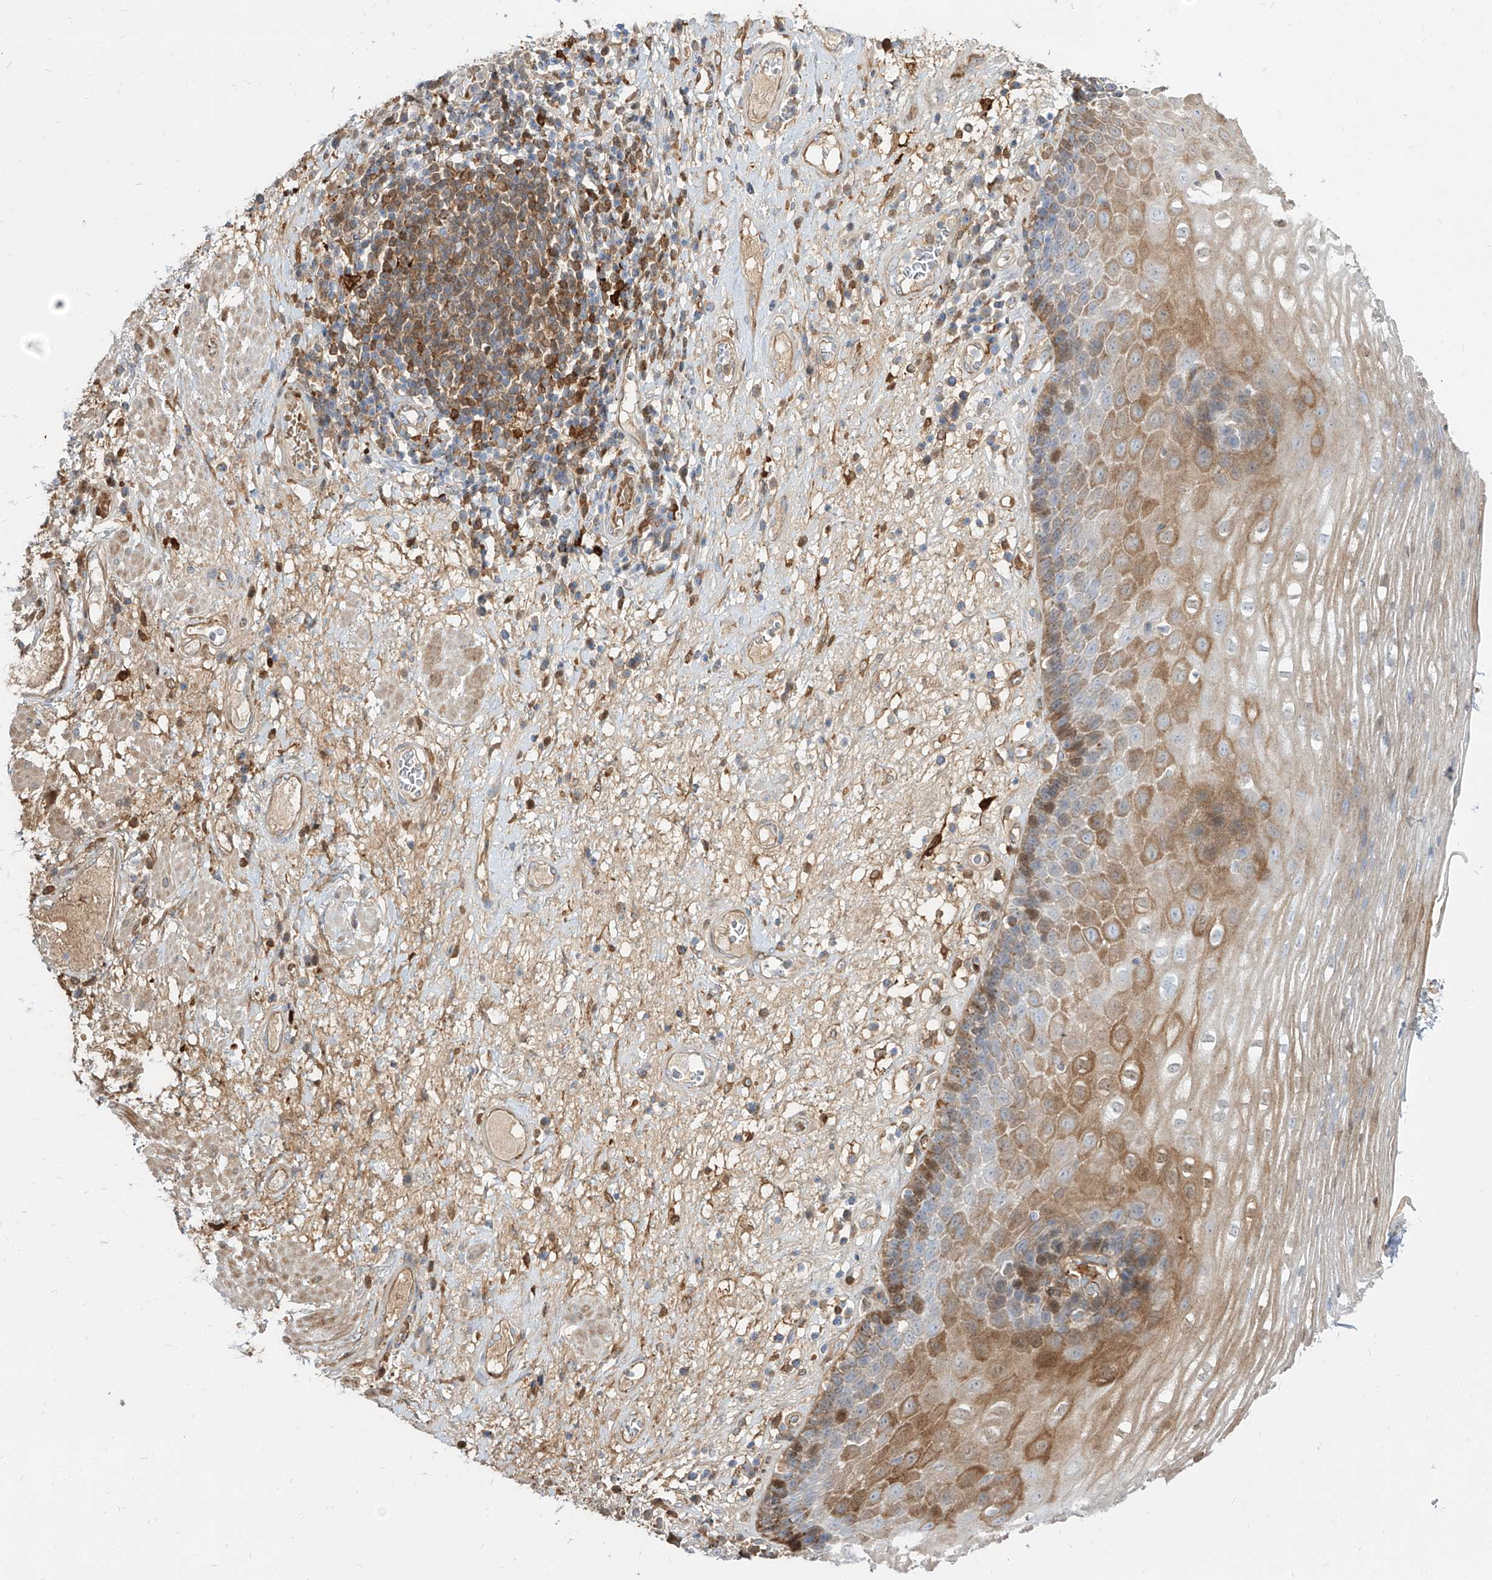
{"staining": {"intensity": "moderate", "quantity": "<25%", "location": "cytoplasmic/membranous"}, "tissue": "esophagus", "cell_type": "Squamous epithelial cells", "image_type": "normal", "snomed": [{"axis": "morphology", "description": "Normal tissue, NOS"}, {"axis": "morphology", "description": "Adenocarcinoma, NOS"}, {"axis": "topography", "description": "Esophagus"}], "caption": "A brown stain highlights moderate cytoplasmic/membranous staining of a protein in squamous epithelial cells of unremarkable esophagus. Using DAB (3,3'-diaminobenzidine) (brown) and hematoxylin (blue) stains, captured at high magnification using brightfield microscopy.", "gene": "KYNU", "patient": {"sex": "male", "age": 62}}